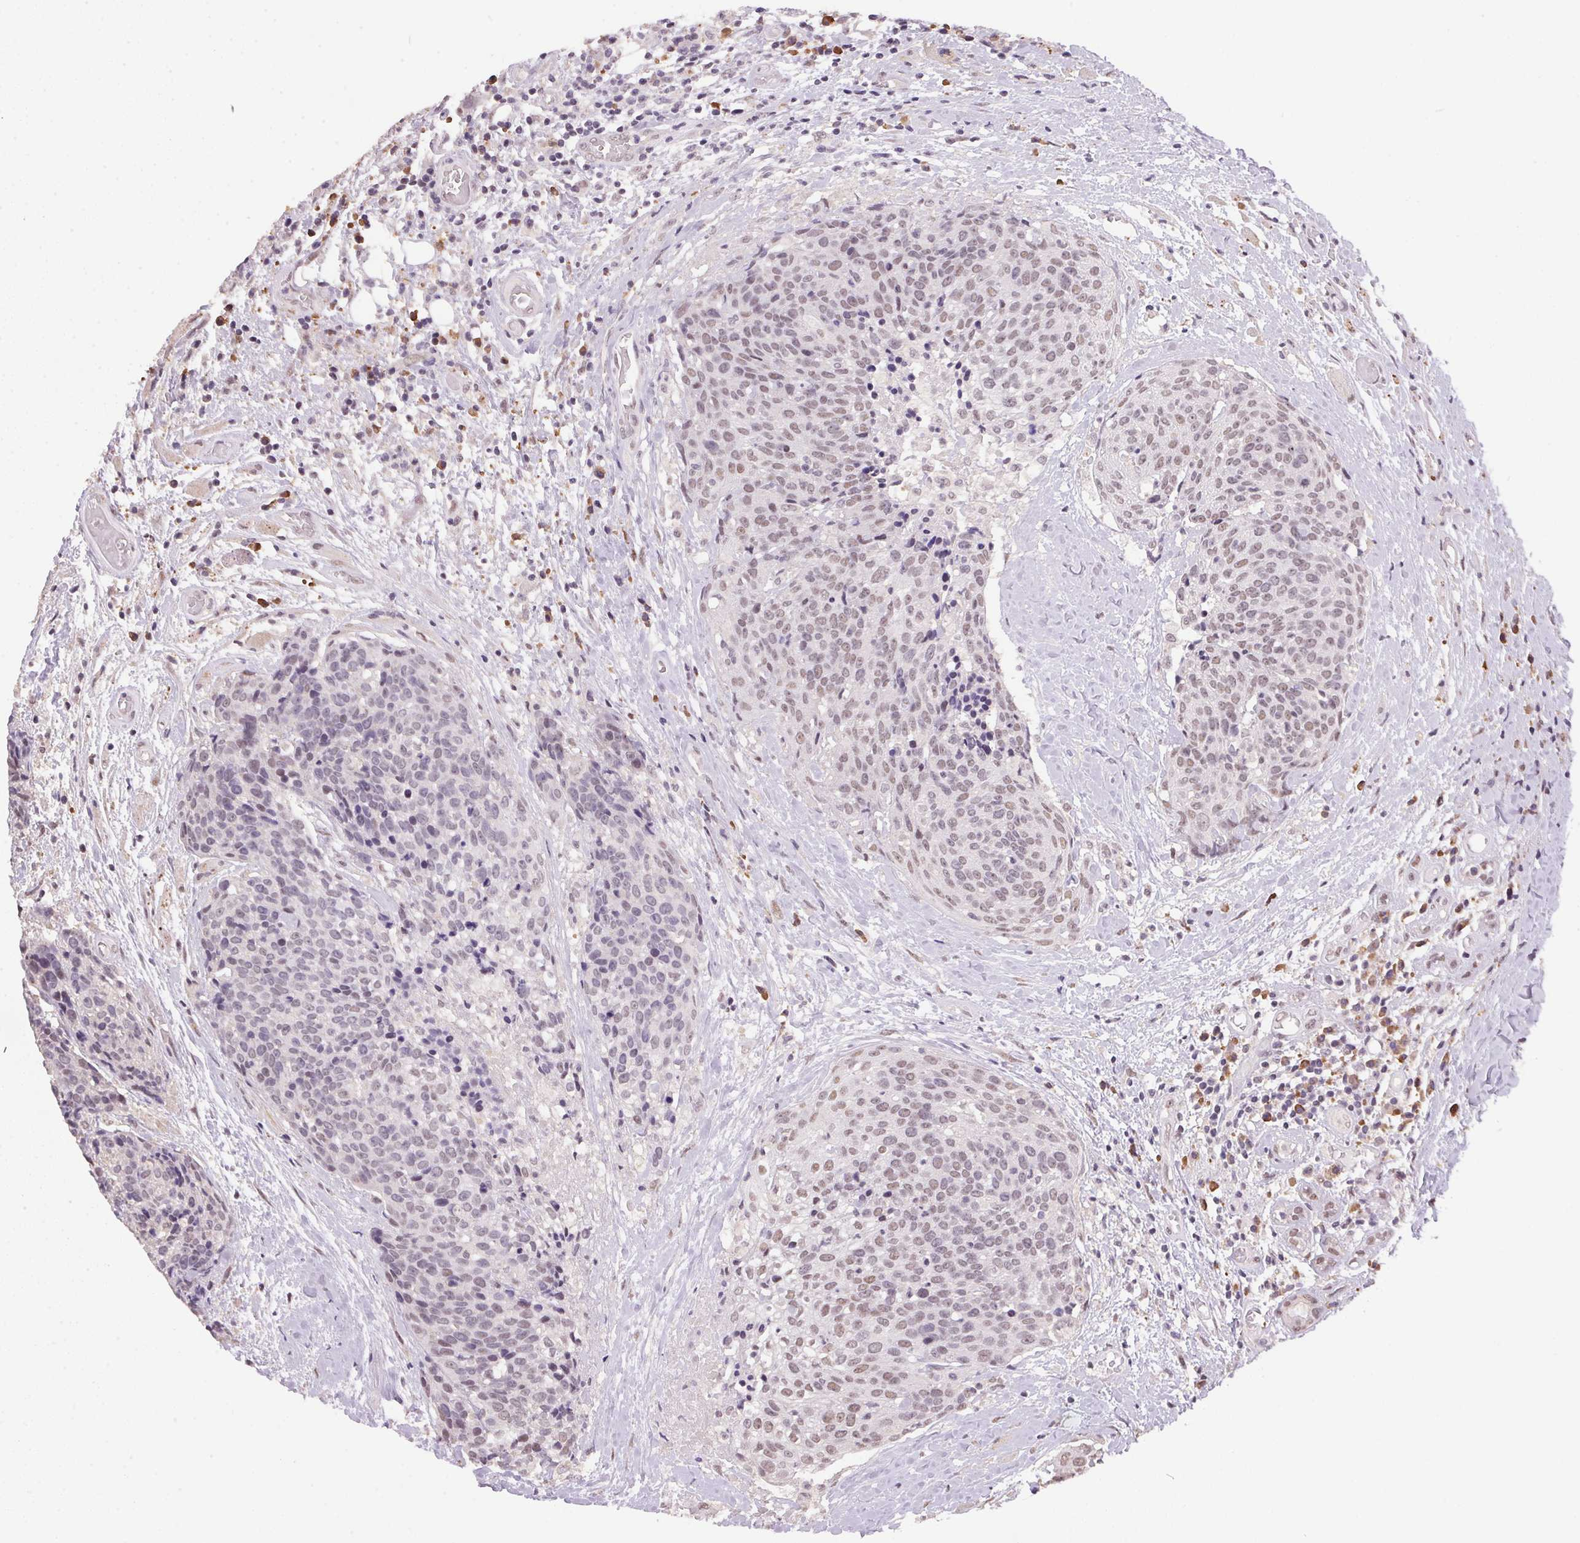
{"staining": {"intensity": "weak", "quantity": "25%-75%", "location": "nuclear"}, "tissue": "head and neck cancer", "cell_type": "Tumor cells", "image_type": "cancer", "snomed": [{"axis": "morphology", "description": "Squamous cell carcinoma, NOS"}, {"axis": "topography", "description": "Oral tissue"}, {"axis": "topography", "description": "Head-Neck"}], "caption": "Immunohistochemical staining of human head and neck cancer (squamous cell carcinoma) demonstrates low levels of weak nuclear staining in about 25%-75% of tumor cells.", "gene": "ZBTB4", "patient": {"sex": "male", "age": 64}}